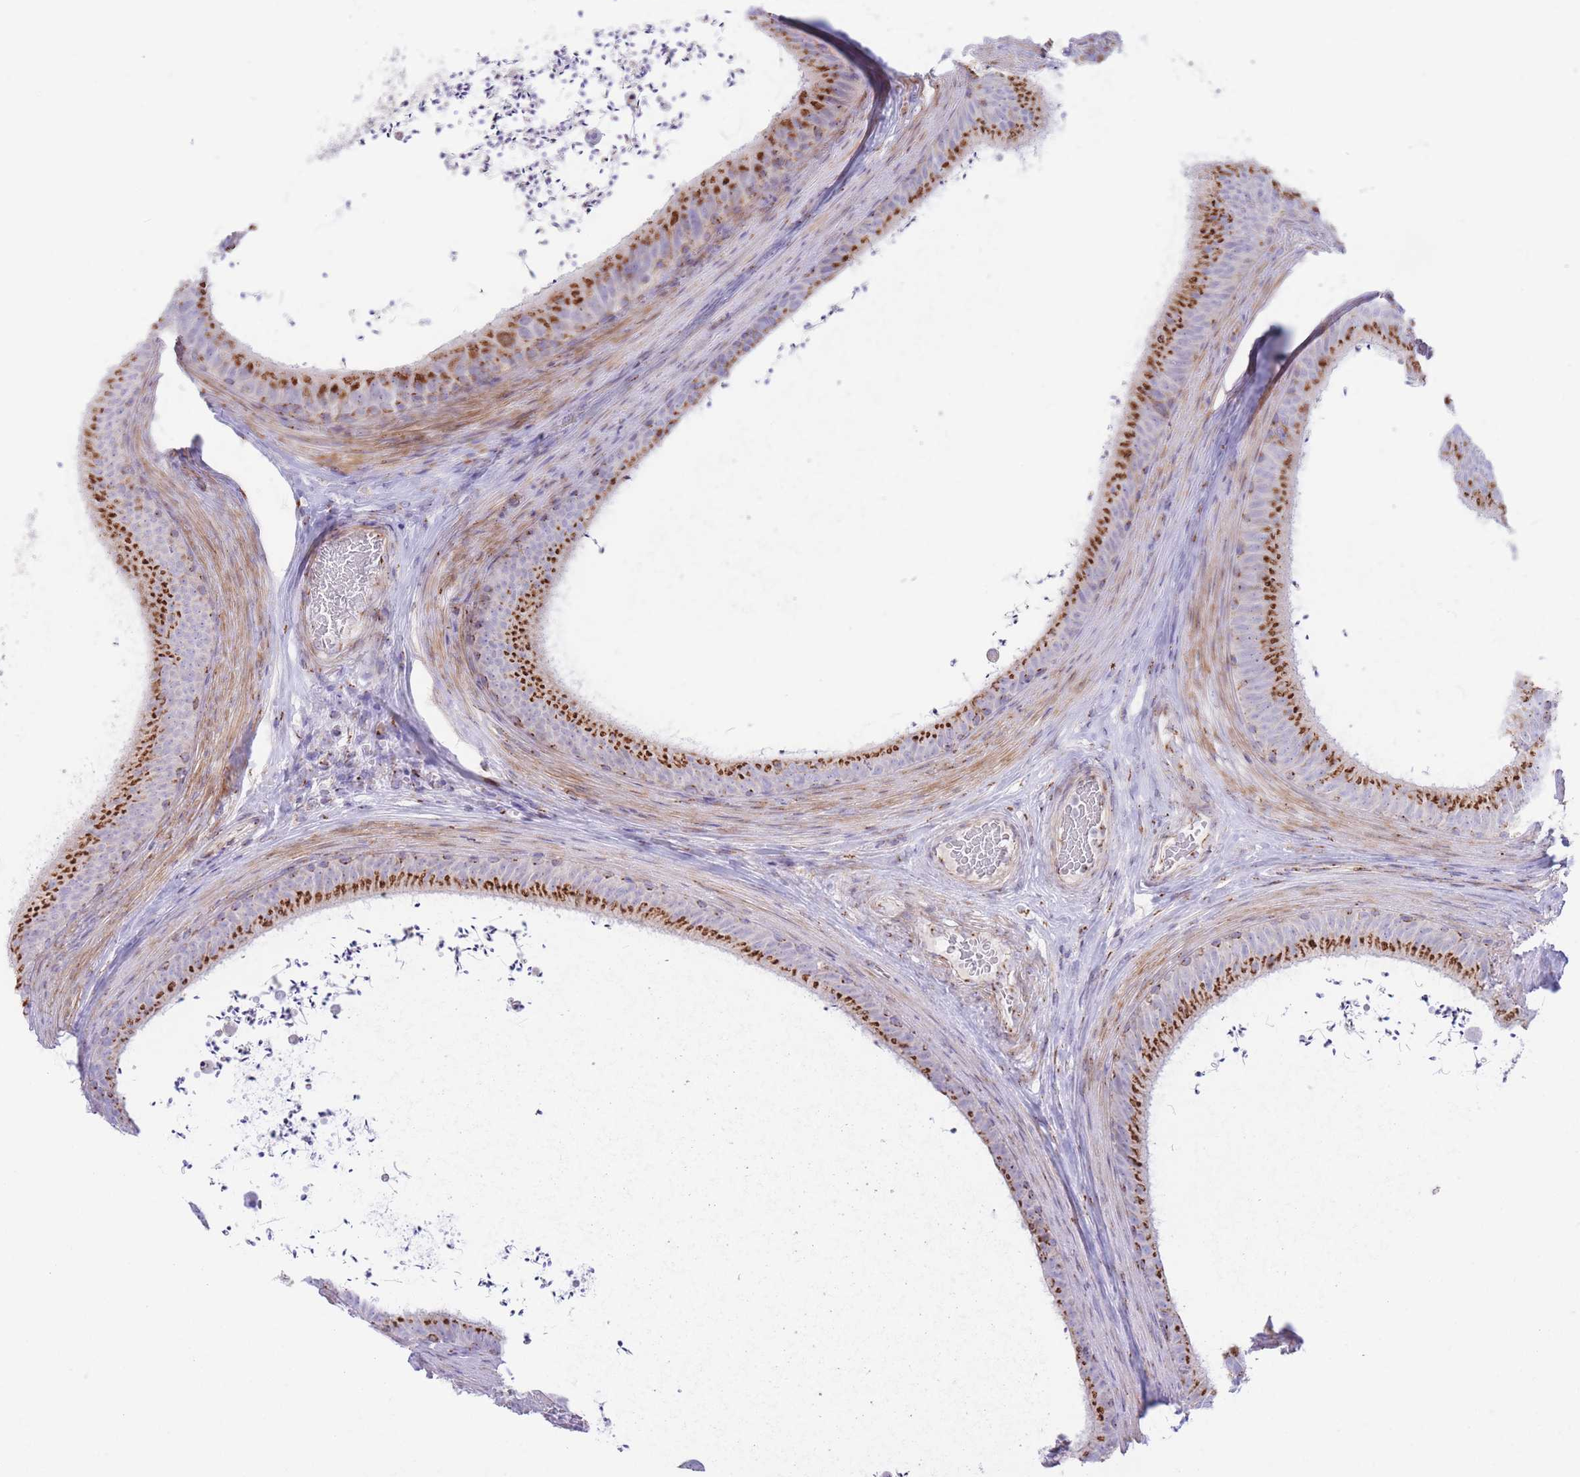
{"staining": {"intensity": "strong", "quantity": ">75%", "location": "cytoplasmic/membranous"}, "tissue": "epididymis", "cell_type": "Glandular cells", "image_type": "normal", "snomed": [{"axis": "morphology", "description": "Normal tissue, NOS"}, {"axis": "topography", "description": "Testis"}, {"axis": "topography", "description": "Epididymis"}], "caption": "Epididymis stained with IHC shows strong cytoplasmic/membranous expression in about >75% of glandular cells.", "gene": "MPND", "patient": {"sex": "male", "age": 41}}